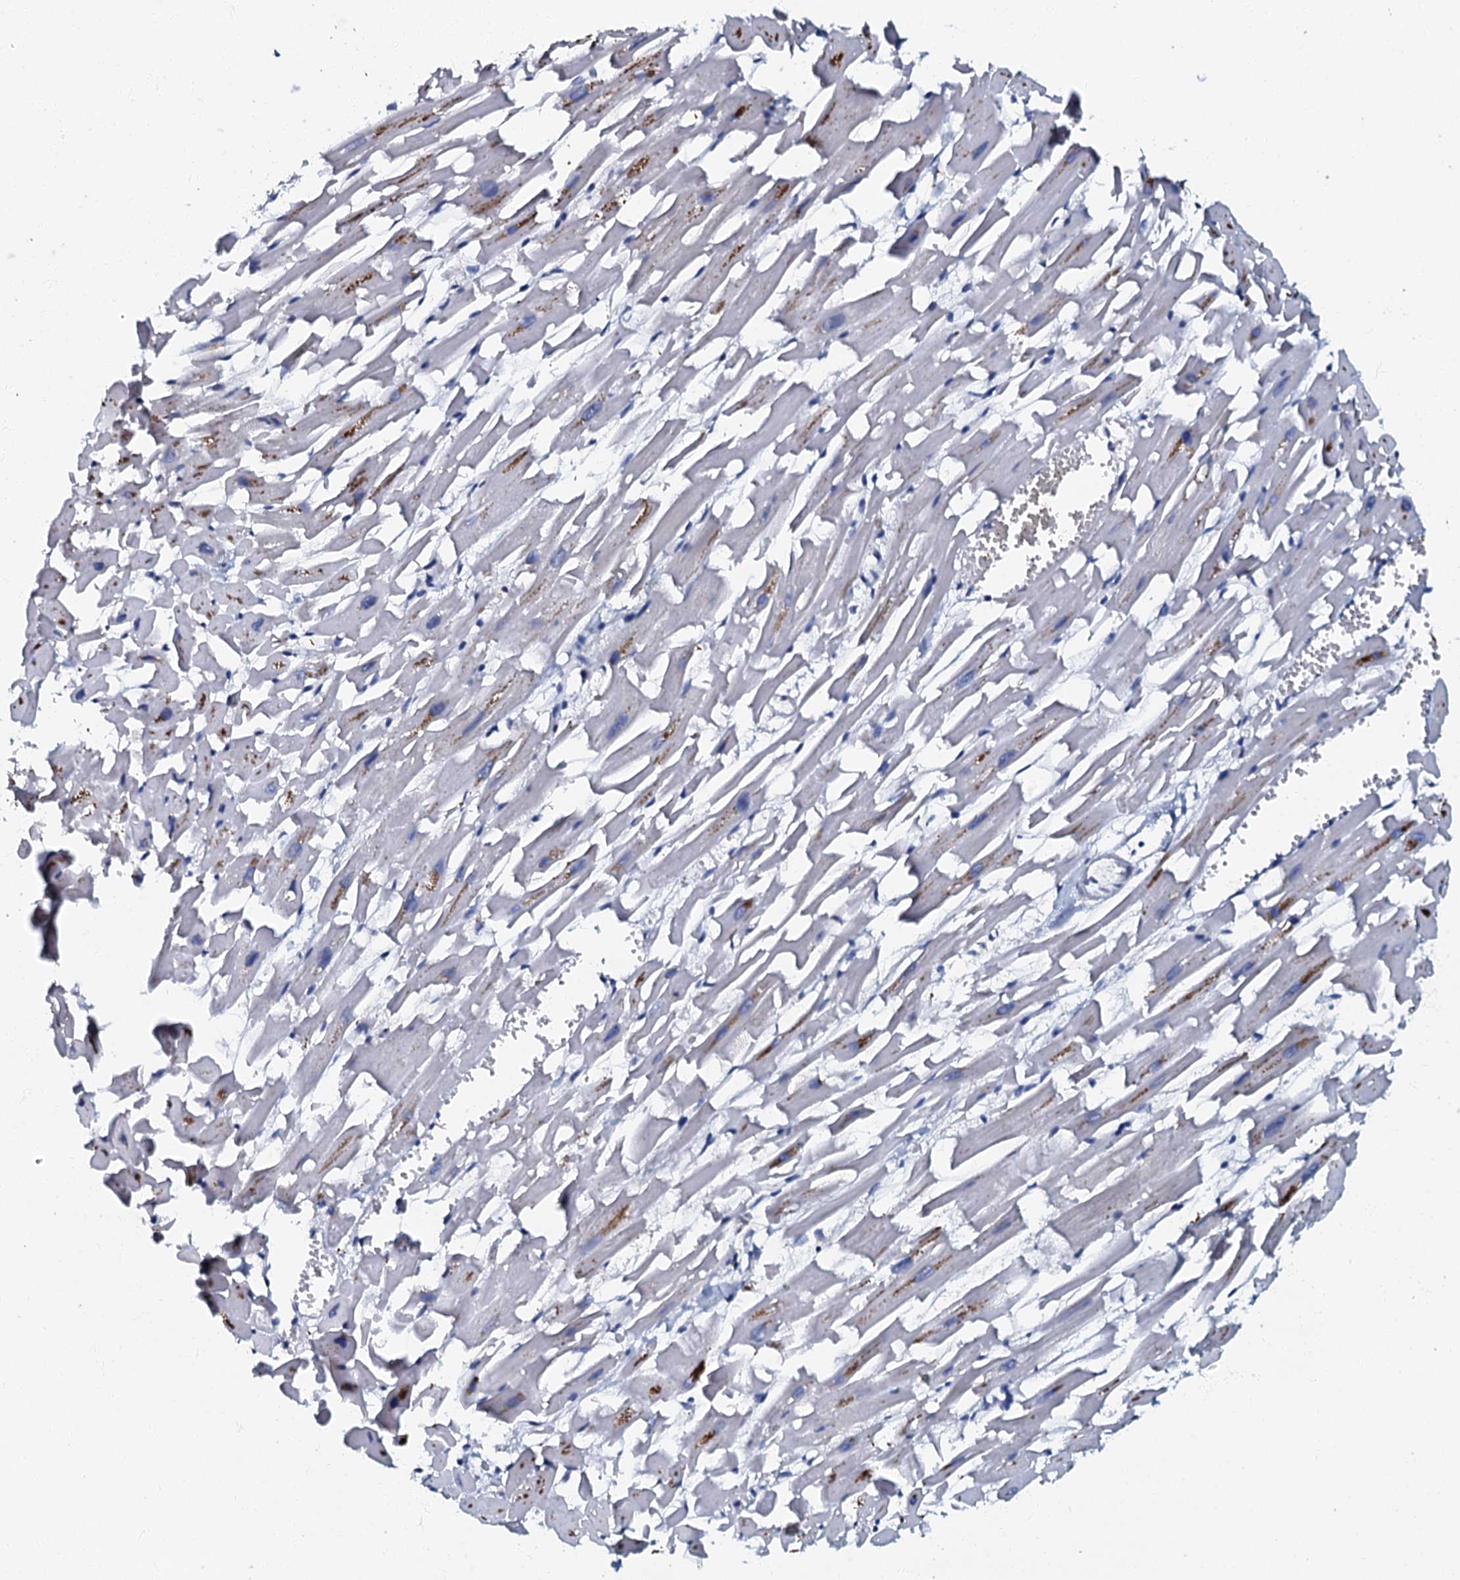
{"staining": {"intensity": "negative", "quantity": "none", "location": "none"}, "tissue": "heart muscle", "cell_type": "Cardiomyocytes", "image_type": "normal", "snomed": [{"axis": "morphology", "description": "Normal tissue, NOS"}, {"axis": "topography", "description": "Heart"}], "caption": "Cardiomyocytes are negative for protein expression in benign human heart muscle.", "gene": "OLAH", "patient": {"sex": "female", "age": 64}}